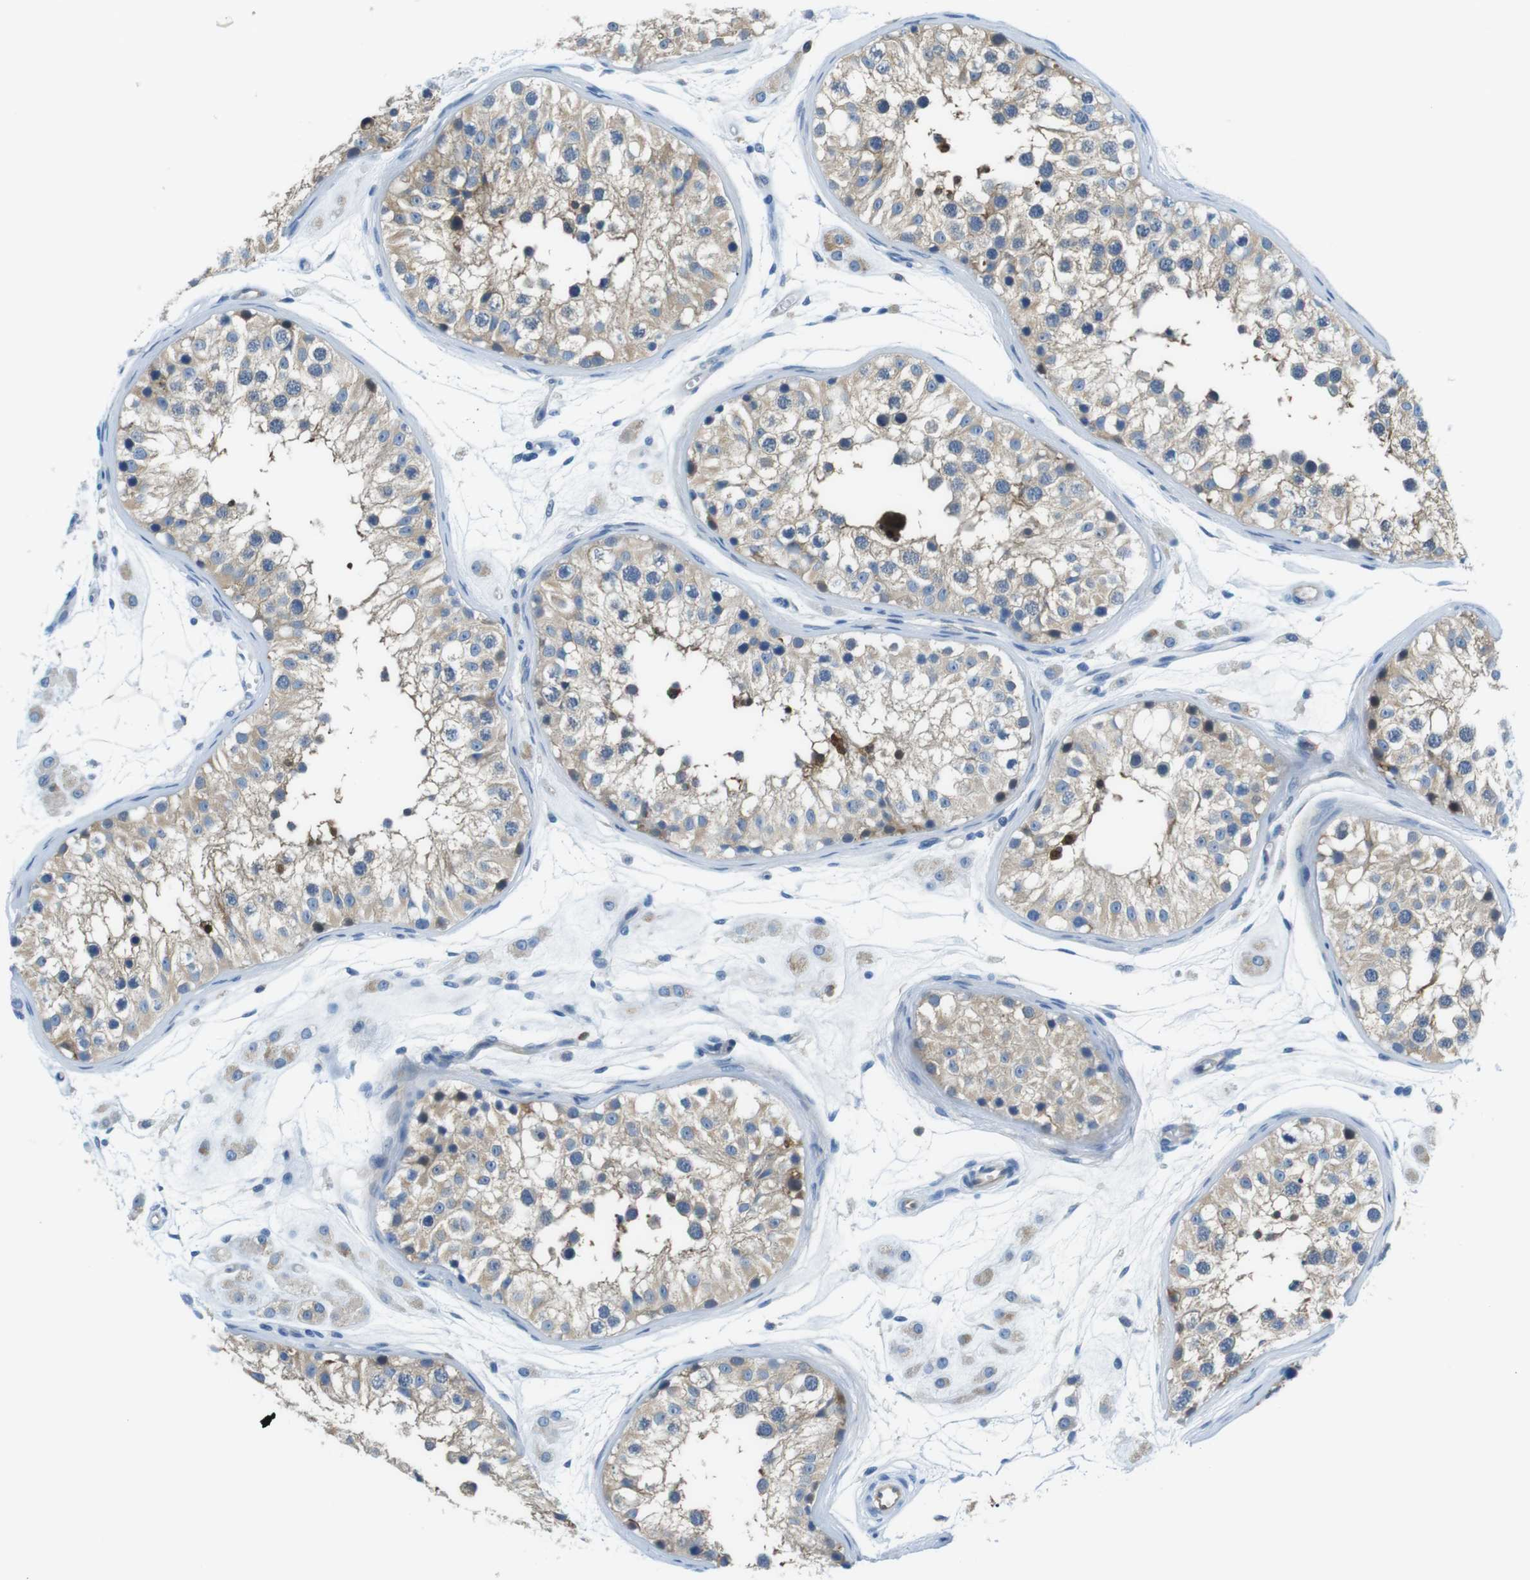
{"staining": {"intensity": "moderate", "quantity": ">75%", "location": "cytoplasmic/membranous"}, "tissue": "testis", "cell_type": "Cells in seminiferous ducts", "image_type": "normal", "snomed": [{"axis": "morphology", "description": "Normal tissue, NOS"}, {"axis": "morphology", "description": "Adenocarcinoma, metastatic, NOS"}, {"axis": "topography", "description": "Testis"}], "caption": "A brown stain highlights moderate cytoplasmic/membranous positivity of a protein in cells in seminiferous ducts of benign human testis.", "gene": "TES", "patient": {"sex": "male", "age": 26}}